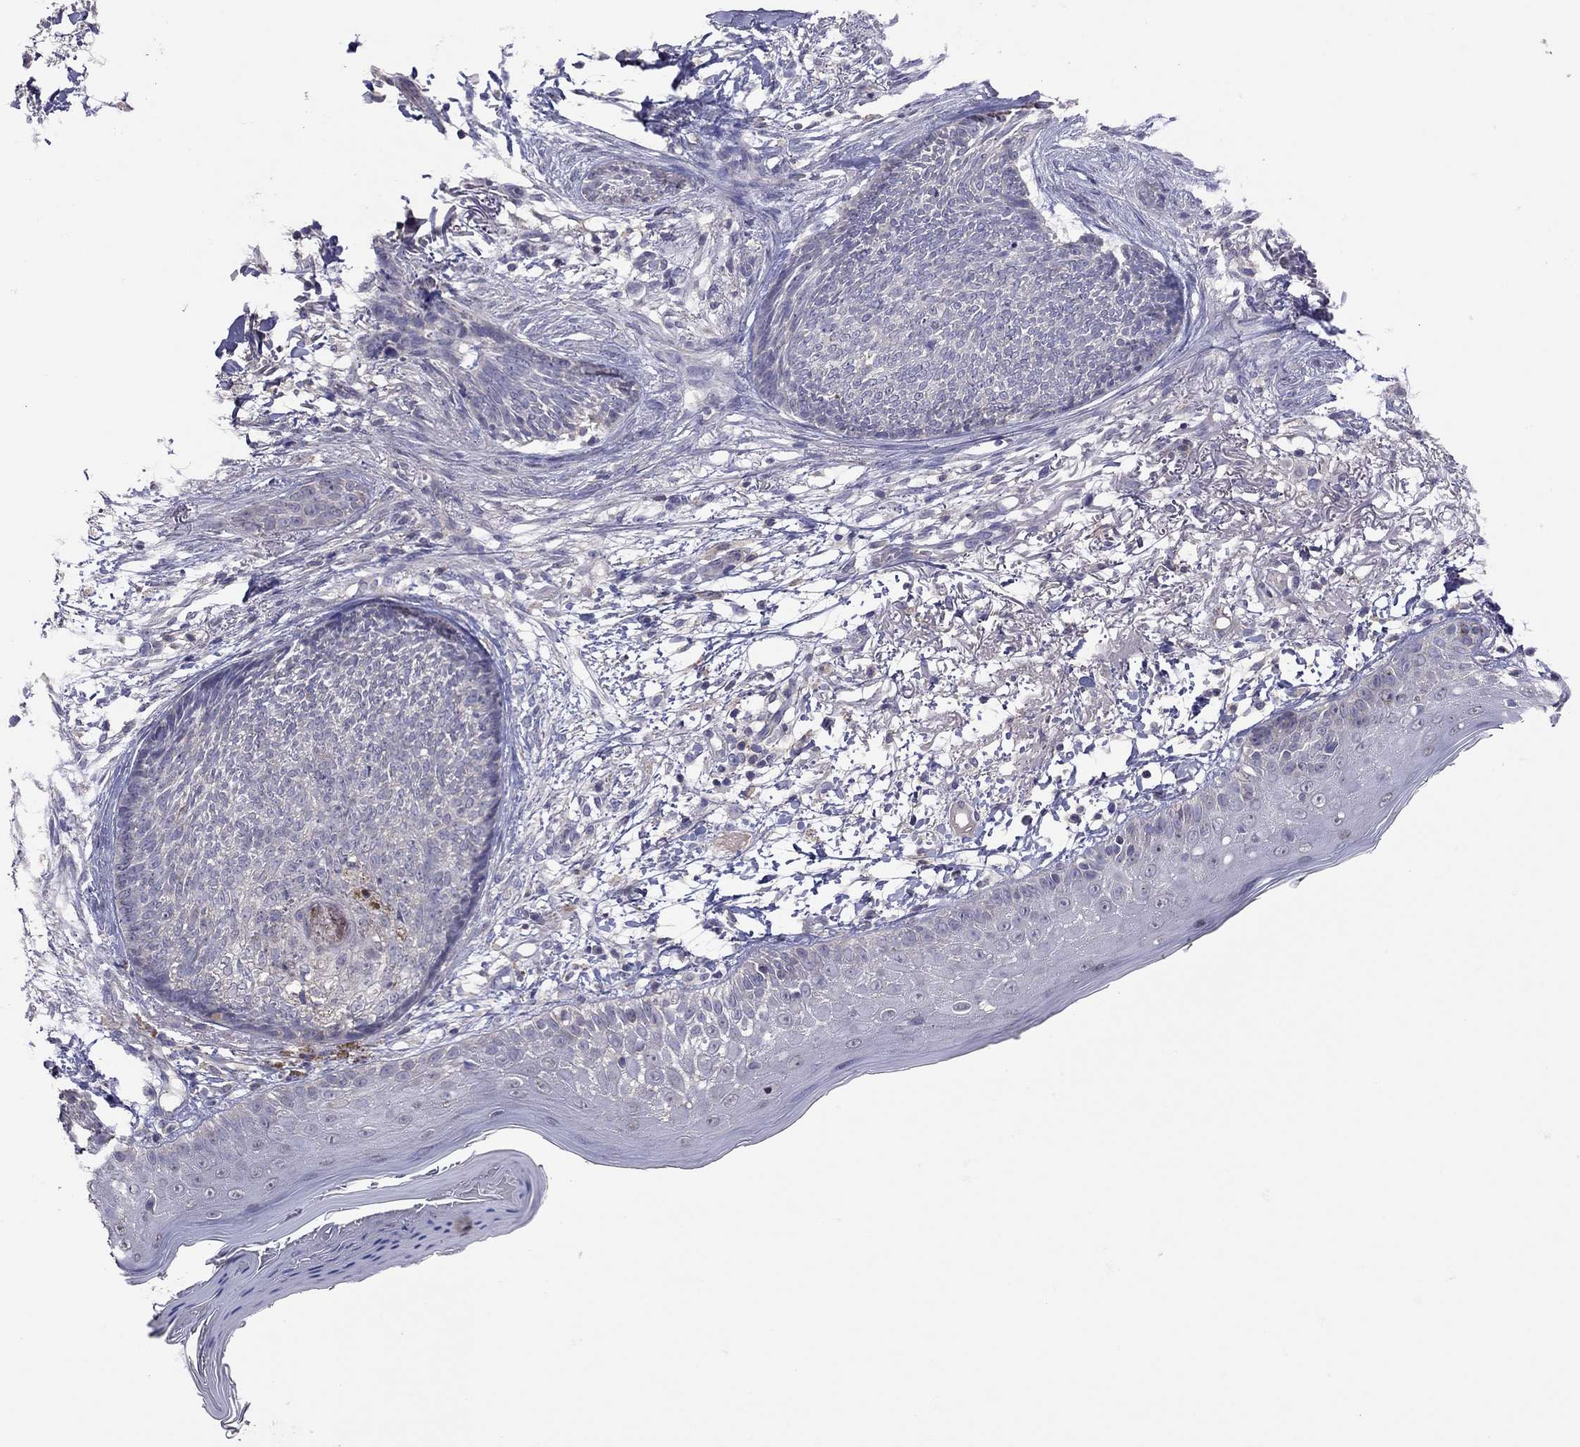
{"staining": {"intensity": "negative", "quantity": "none", "location": "none"}, "tissue": "skin cancer", "cell_type": "Tumor cells", "image_type": "cancer", "snomed": [{"axis": "morphology", "description": "Normal tissue, NOS"}, {"axis": "morphology", "description": "Basal cell carcinoma"}, {"axis": "topography", "description": "Skin"}], "caption": "High magnification brightfield microscopy of basal cell carcinoma (skin) stained with DAB (brown) and counterstained with hematoxylin (blue): tumor cells show no significant positivity.", "gene": "RTP5", "patient": {"sex": "male", "age": 84}}